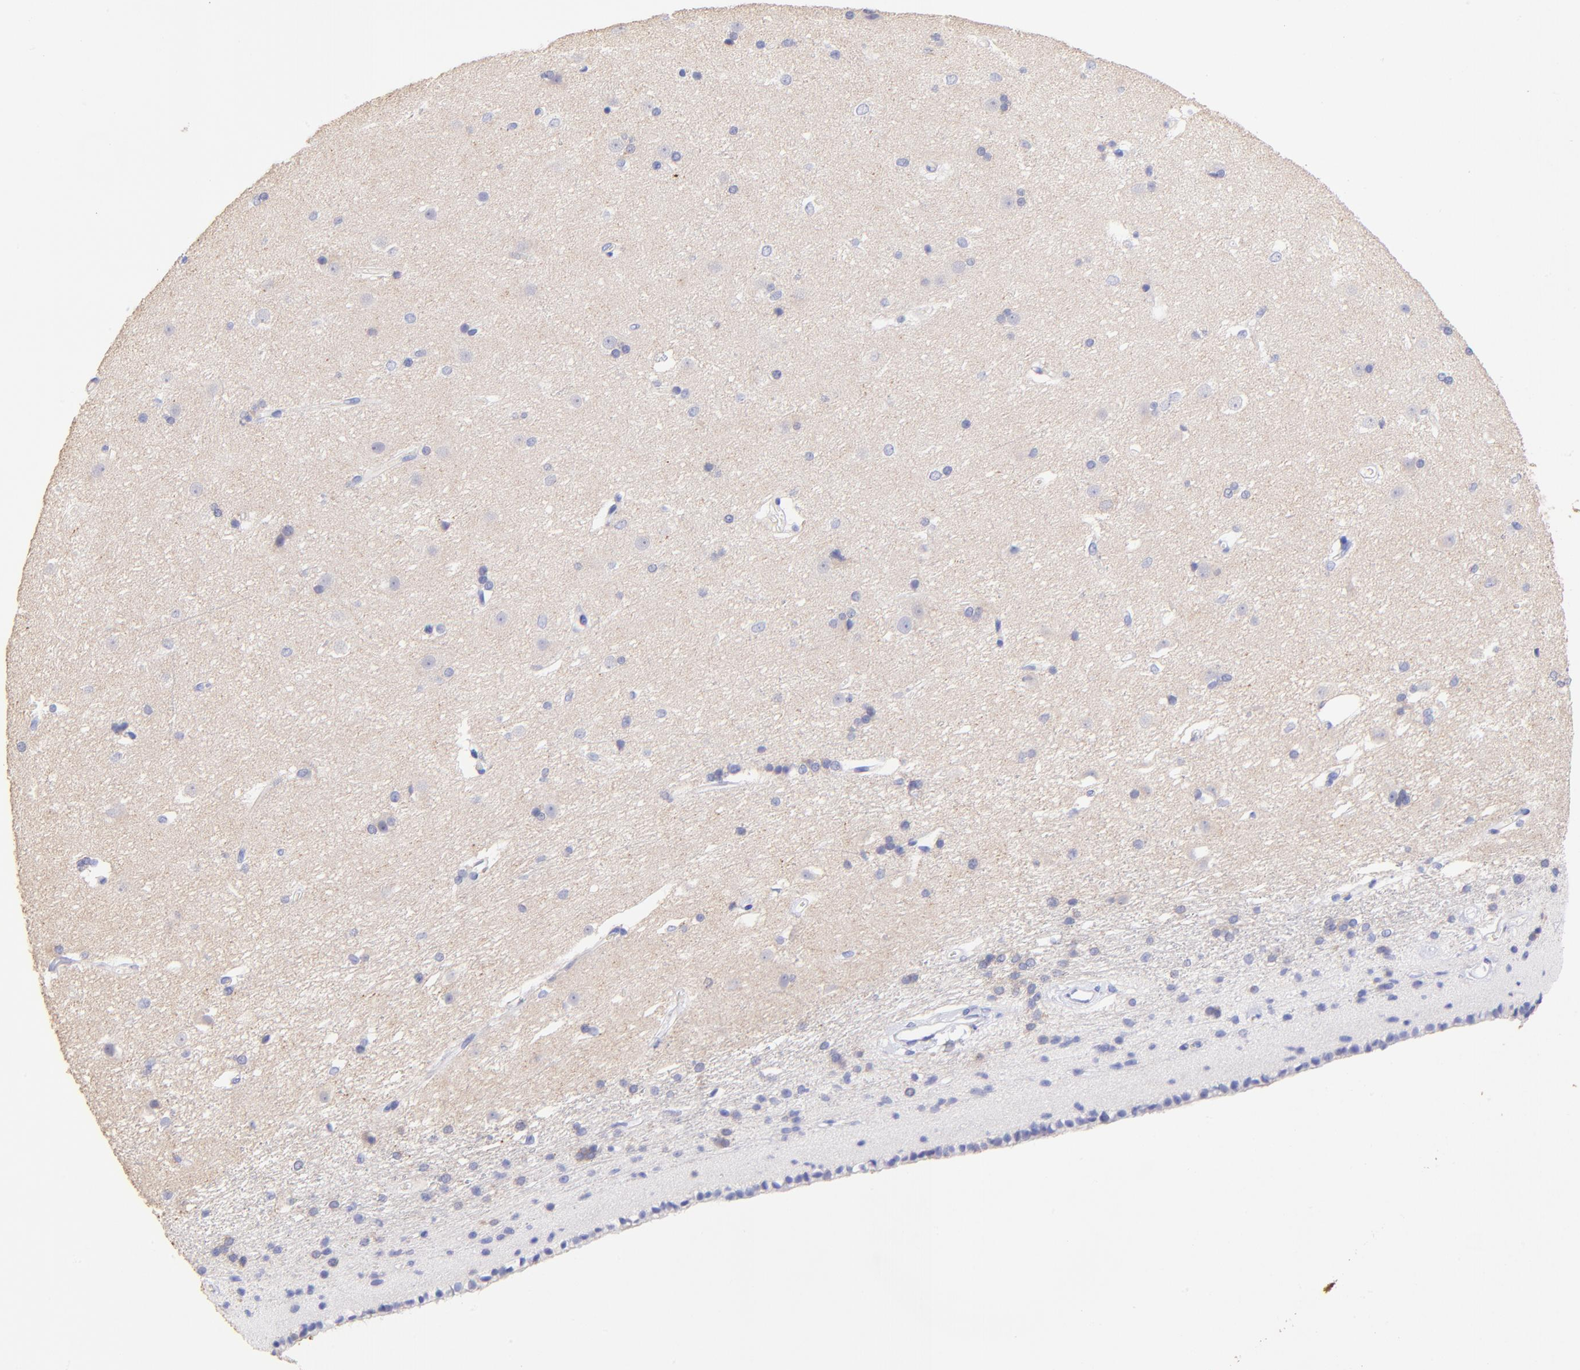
{"staining": {"intensity": "negative", "quantity": "none", "location": "none"}, "tissue": "caudate", "cell_type": "Glial cells", "image_type": "normal", "snomed": [{"axis": "morphology", "description": "Normal tissue, NOS"}, {"axis": "topography", "description": "Lateral ventricle wall"}], "caption": "This histopathology image is of unremarkable caudate stained with immunohistochemistry (IHC) to label a protein in brown with the nuclei are counter-stained blue. There is no expression in glial cells.", "gene": "RAB3B", "patient": {"sex": "female", "age": 19}}